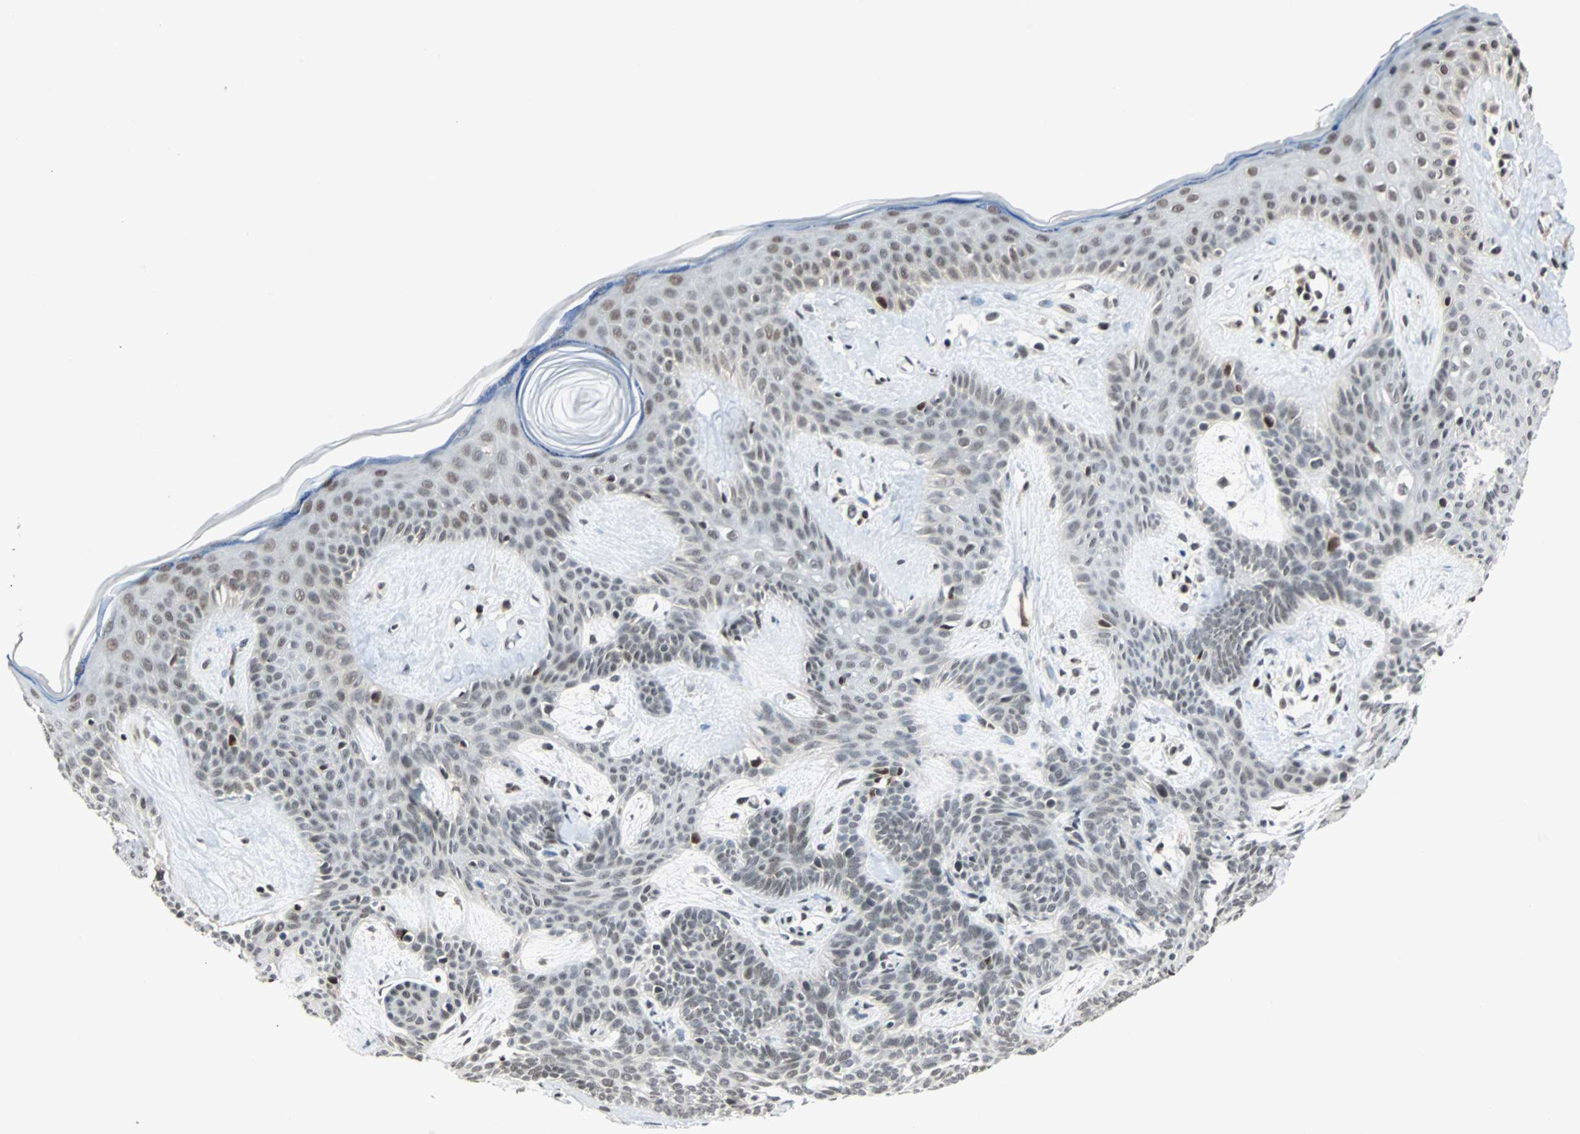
{"staining": {"intensity": "weak", "quantity": ">75%", "location": "nuclear"}, "tissue": "skin cancer", "cell_type": "Tumor cells", "image_type": "cancer", "snomed": [{"axis": "morphology", "description": "Developmental malformation"}, {"axis": "morphology", "description": "Basal cell carcinoma"}, {"axis": "topography", "description": "Skin"}], "caption": "A photomicrograph showing weak nuclear staining in about >75% of tumor cells in basal cell carcinoma (skin), as visualized by brown immunohistochemical staining.", "gene": "TERF2IP", "patient": {"sex": "female", "age": 62}}